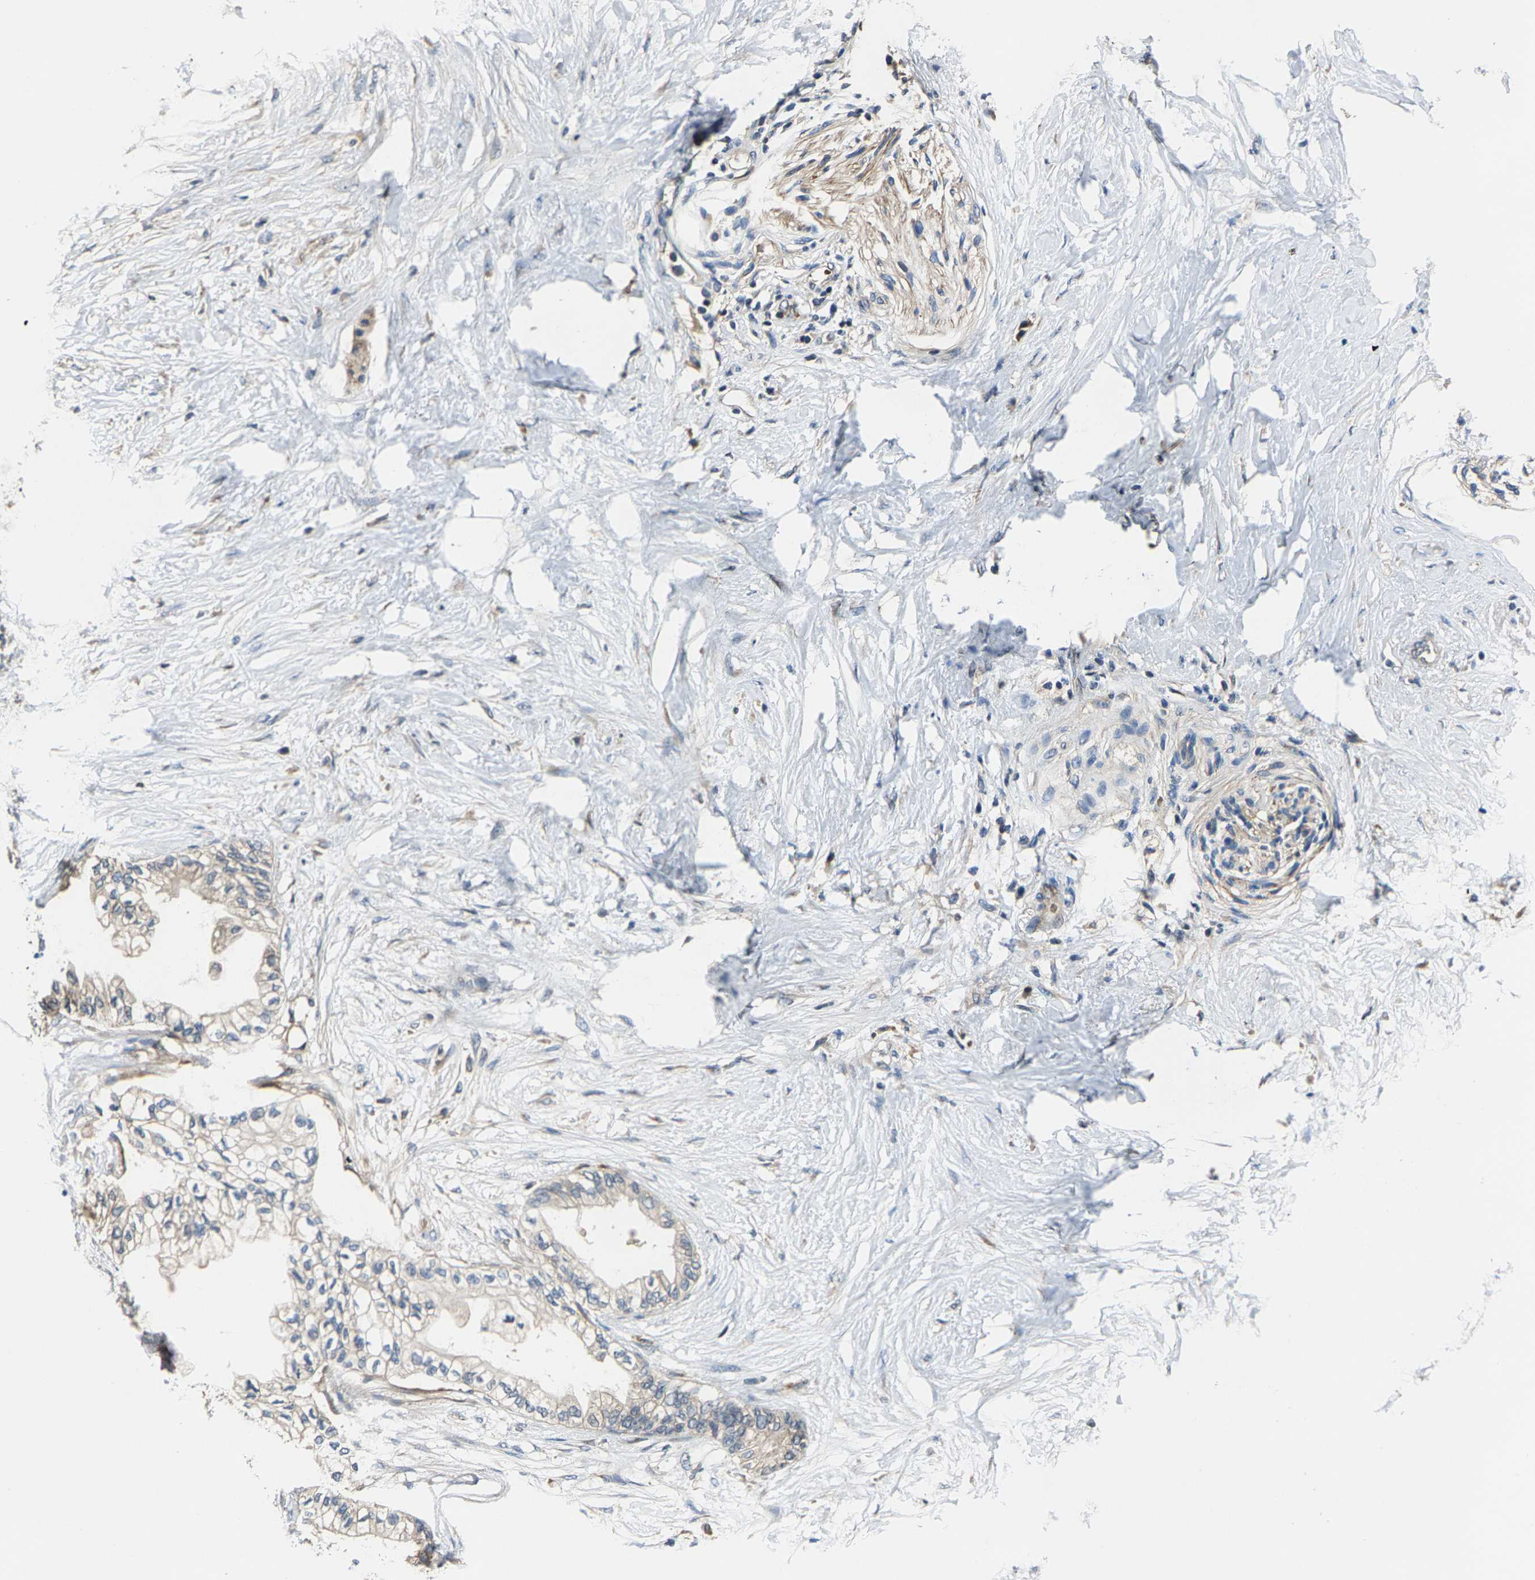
{"staining": {"intensity": "weak", "quantity": "25%-75%", "location": "cytoplasmic/membranous"}, "tissue": "pancreatic cancer", "cell_type": "Tumor cells", "image_type": "cancer", "snomed": [{"axis": "morphology", "description": "Normal tissue, NOS"}, {"axis": "morphology", "description": "Adenocarcinoma, NOS"}, {"axis": "topography", "description": "Pancreas"}, {"axis": "topography", "description": "Duodenum"}], "caption": "Immunohistochemistry micrograph of adenocarcinoma (pancreatic) stained for a protein (brown), which exhibits low levels of weak cytoplasmic/membranous positivity in approximately 25%-75% of tumor cells.", "gene": "AGBL3", "patient": {"sex": "female", "age": 60}}